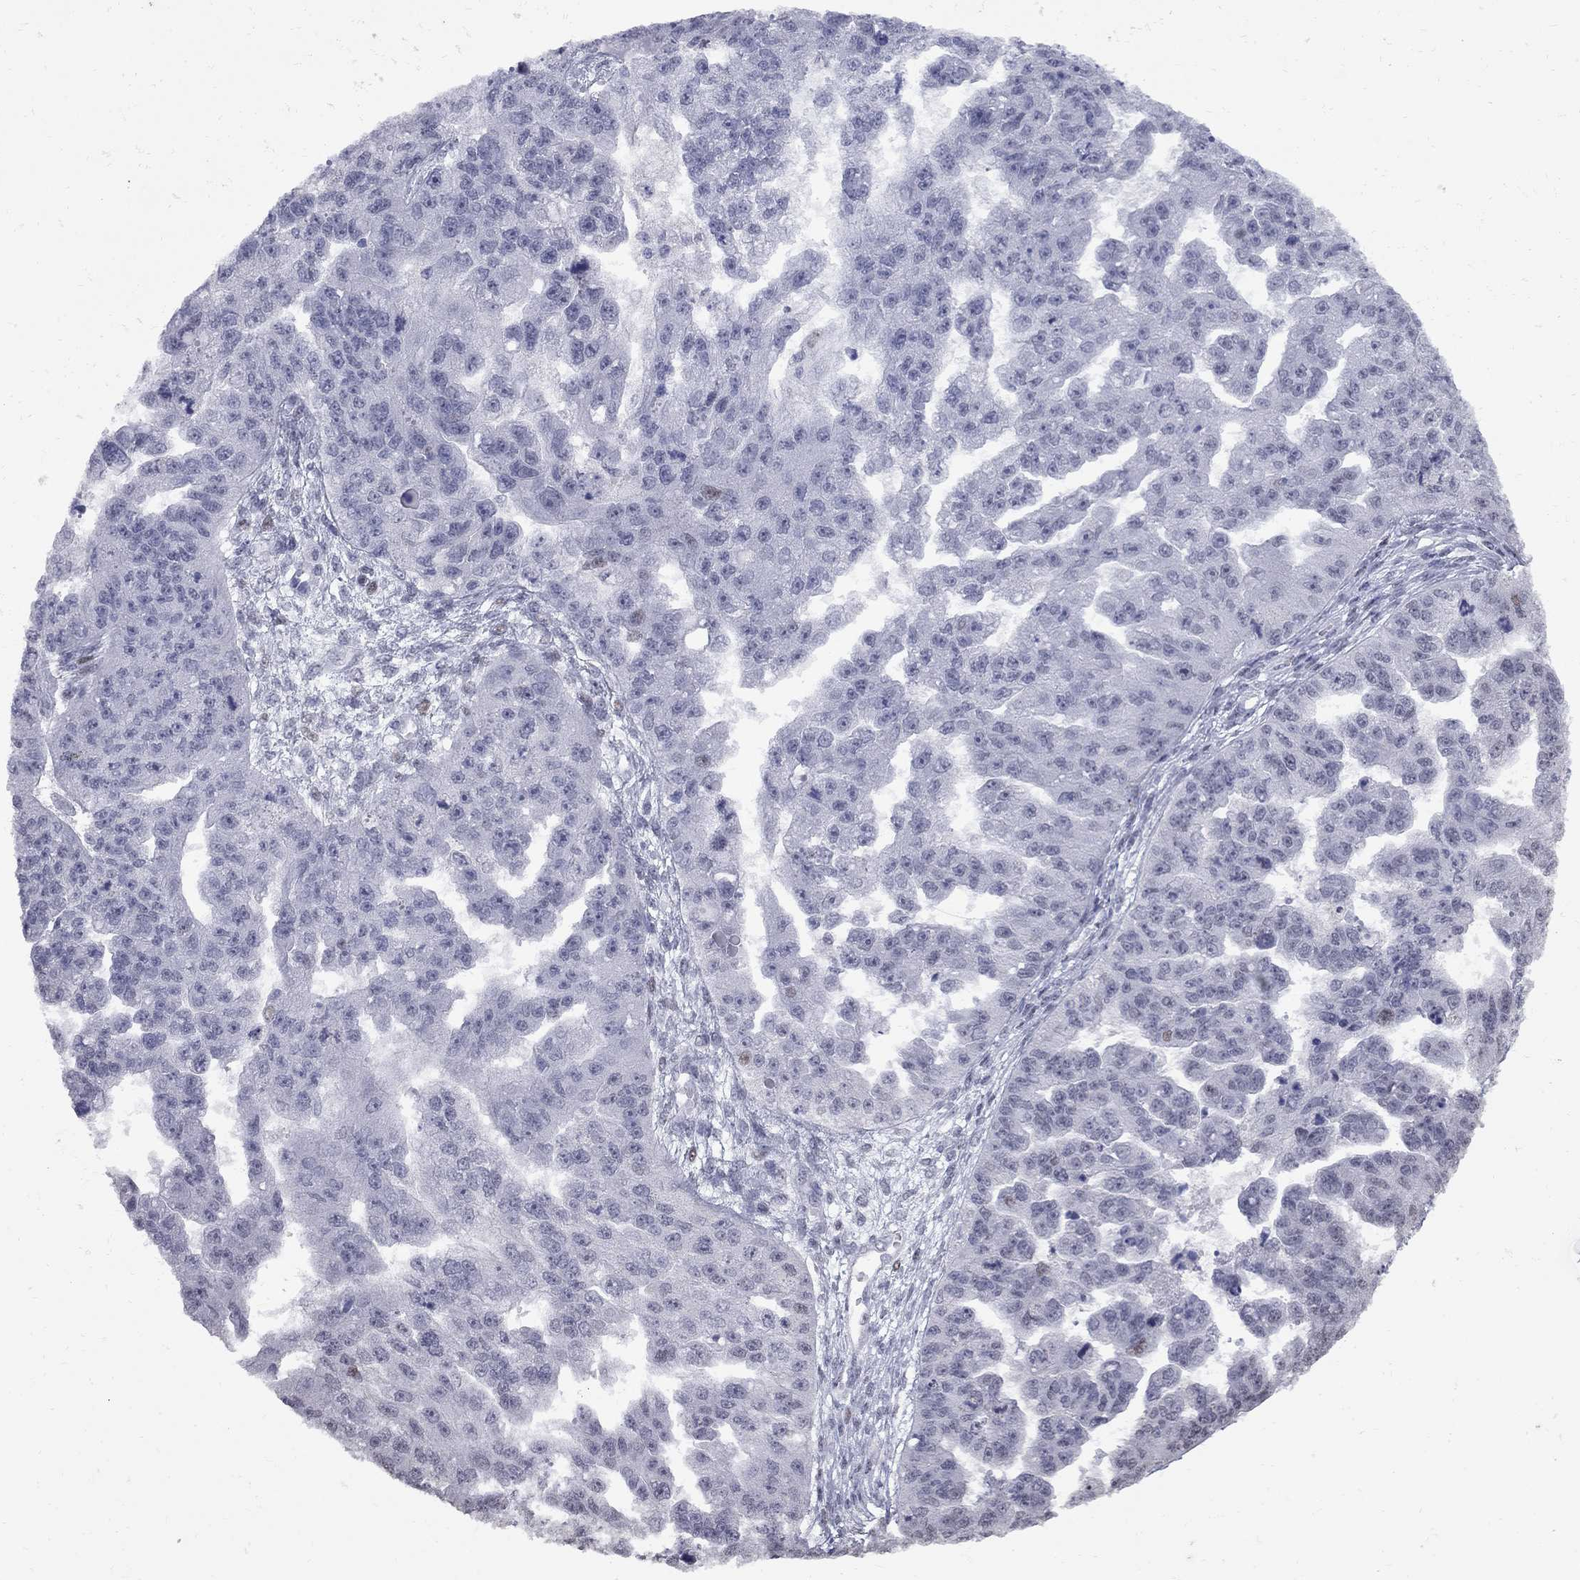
{"staining": {"intensity": "negative", "quantity": "none", "location": "none"}, "tissue": "ovarian cancer", "cell_type": "Tumor cells", "image_type": "cancer", "snomed": [{"axis": "morphology", "description": "Cystadenocarcinoma, serous, NOS"}, {"axis": "topography", "description": "Ovary"}], "caption": "This is an immunohistochemistry (IHC) histopathology image of serous cystadenocarcinoma (ovarian). There is no staining in tumor cells.", "gene": "ZNF154", "patient": {"sex": "female", "age": 58}}